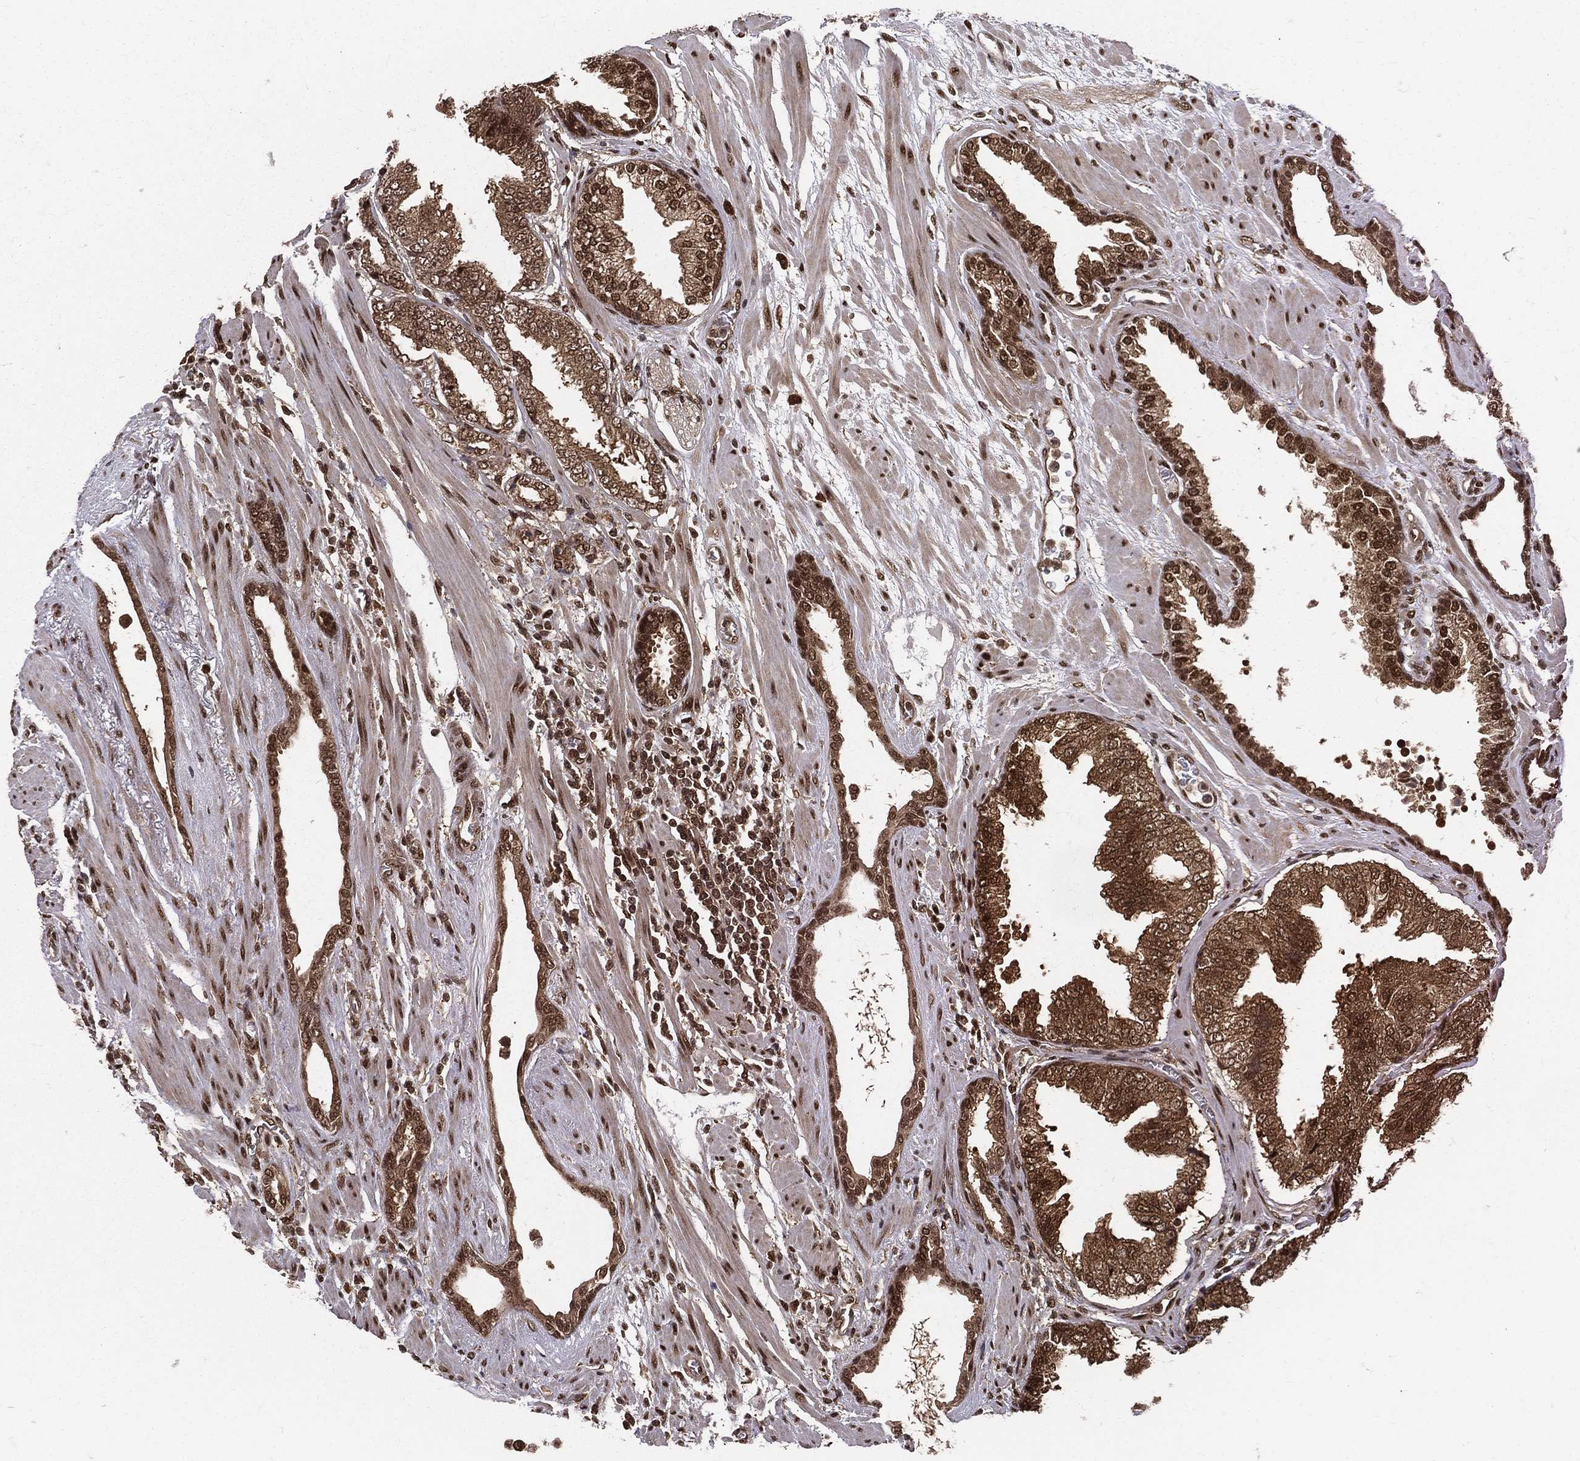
{"staining": {"intensity": "strong", "quantity": ">75%", "location": "cytoplasmic/membranous,nuclear"}, "tissue": "prostate cancer", "cell_type": "Tumor cells", "image_type": "cancer", "snomed": [{"axis": "morphology", "description": "Adenocarcinoma, Low grade"}, {"axis": "topography", "description": "Prostate"}], "caption": "Prostate adenocarcinoma (low-grade) stained with IHC demonstrates strong cytoplasmic/membranous and nuclear positivity in approximately >75% of tumor cells.", "gene": "COPS4", "patient": {"sex": "male", "age": 69}}